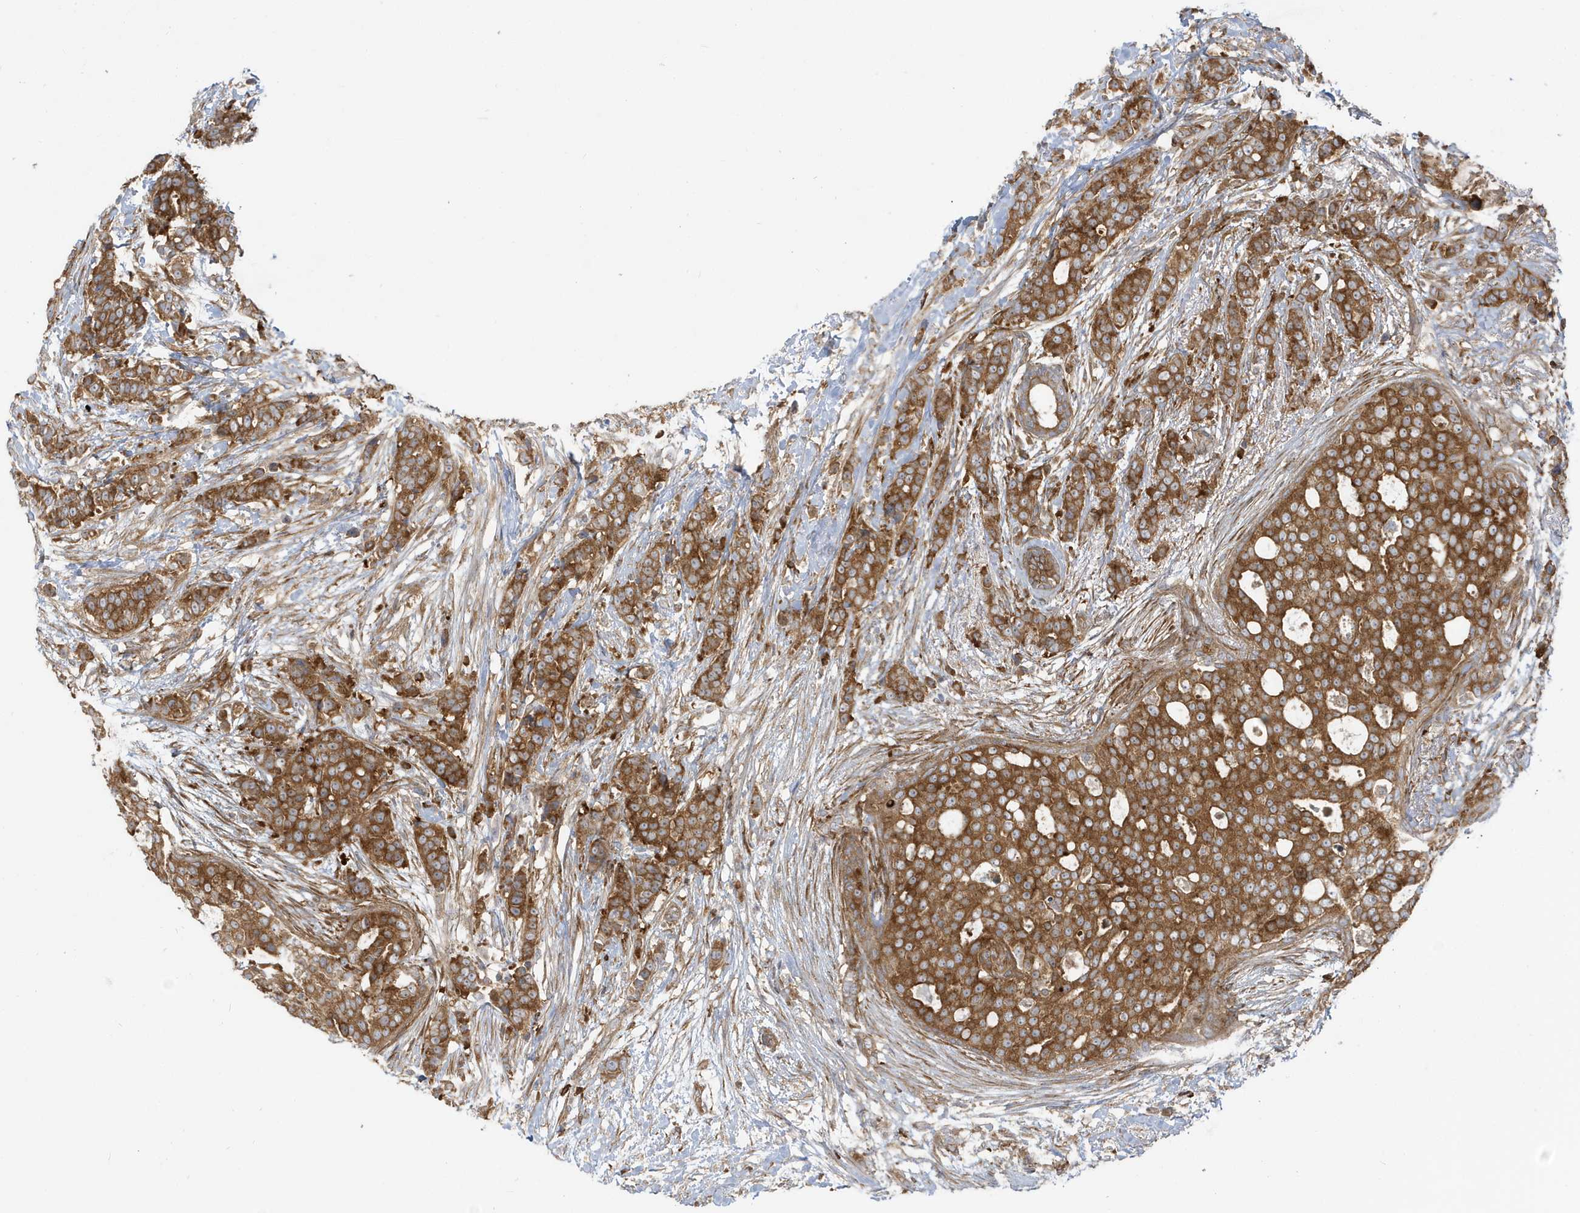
{"staining": {"intensity": "moderate", "quantity": ">75%", "location": "cytoplasmic/membranous"}, "tissue": "breast cancer", "cell_type": "Tumor cells", "image_type": "cancer", "snomed": [{"axis": "morphology", "description": "Lobular carcinoma"}, {"axis": "topography", "description": "Breast"}], "caption": "Lobular carcinoma (breast) stained for a protein (brown) reveals moderate cytoplasmic/membranous positive positivity in approximately >75% of tumor cells.", "gene": "STAM", "patient": {"sex": "female", "age": 51}}